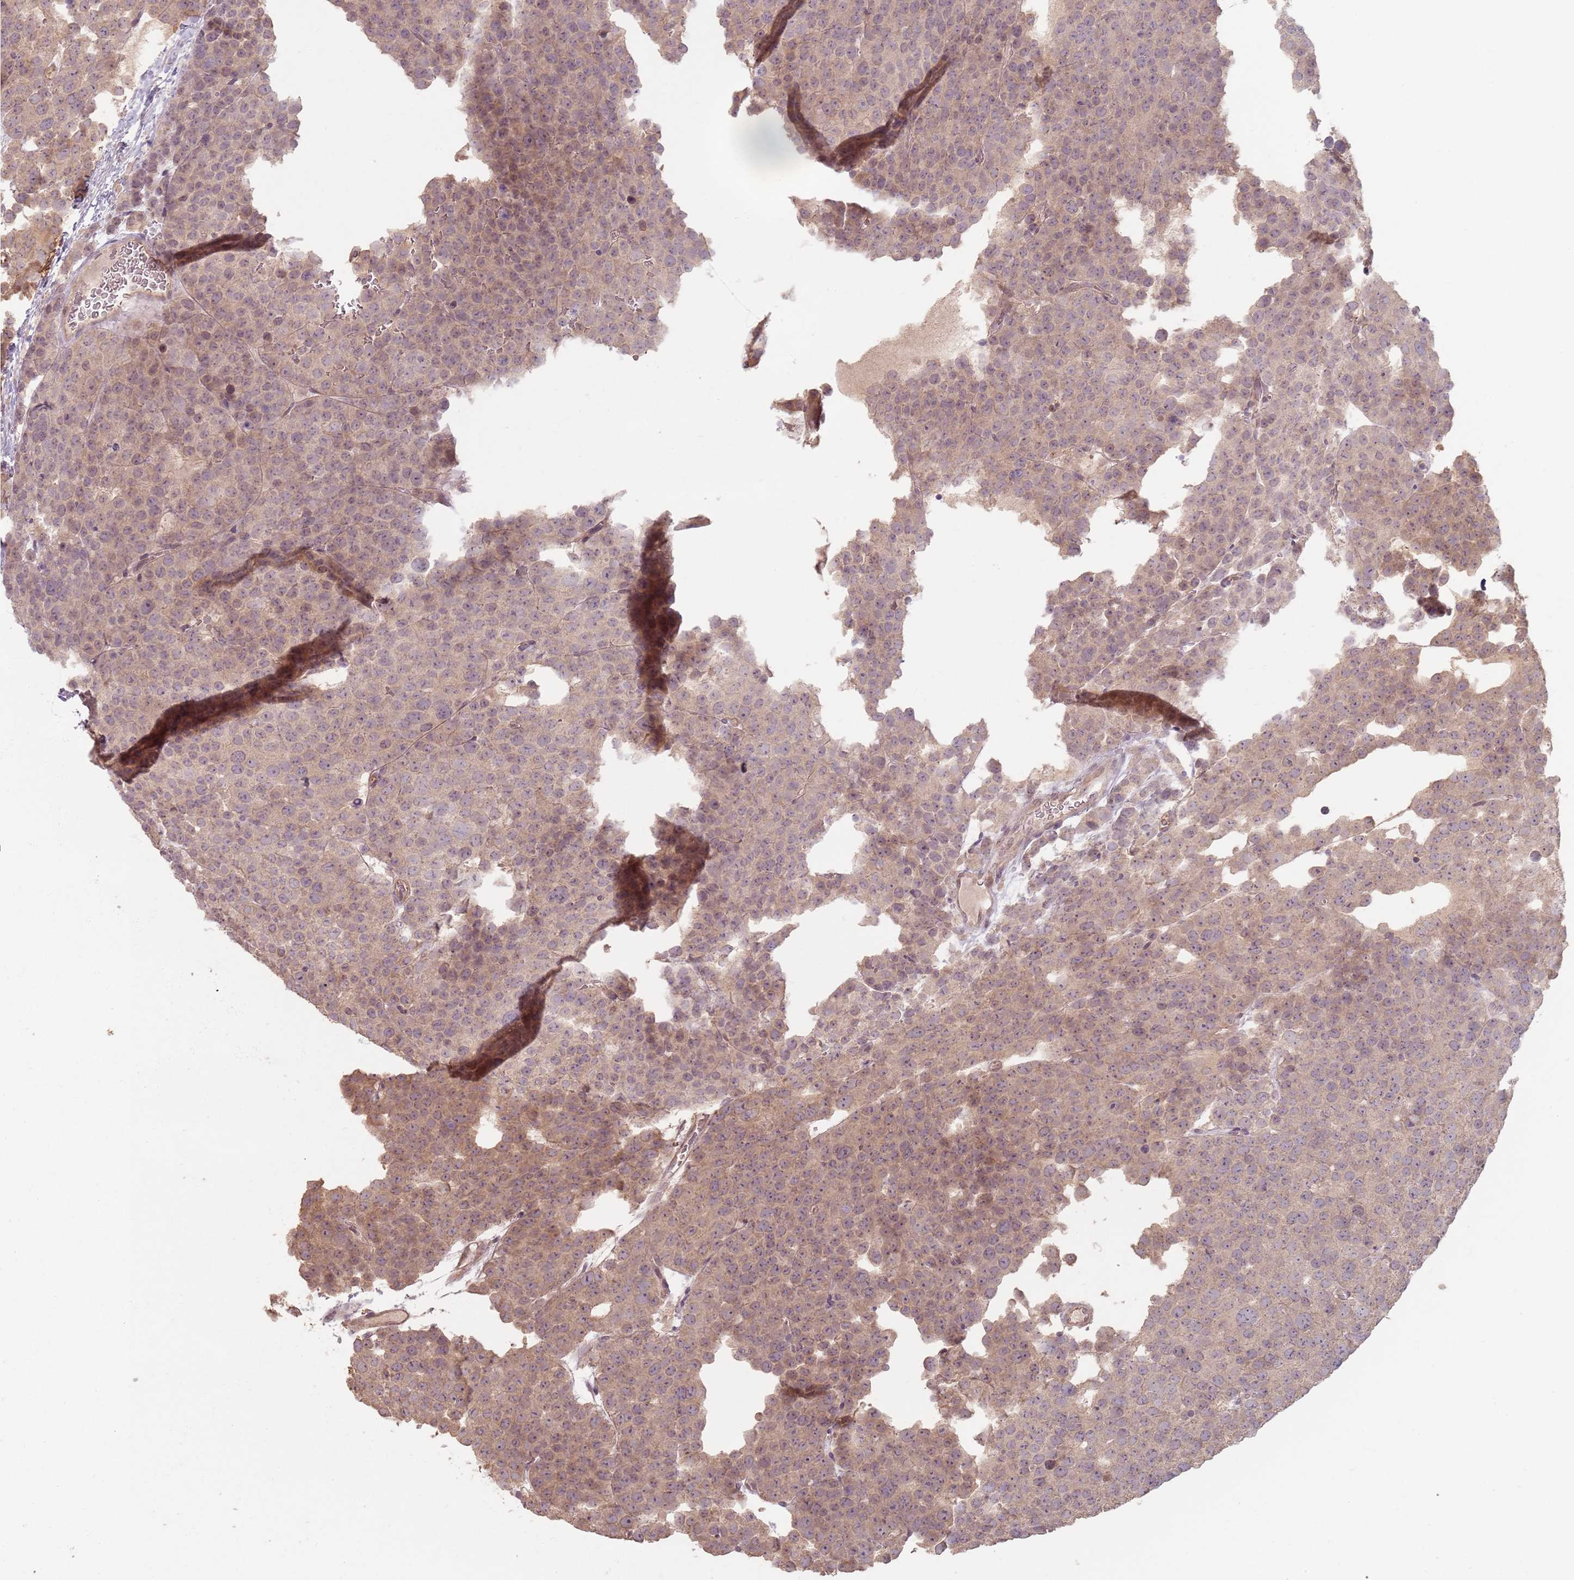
{"staining": {"intensity": "weak", "quantity": ">75%", "location": "cytoplasmic/membranous"}, "tissue": "testis cancer", "cell_type": "Tumor cells", "image_type": "cancer", "snomed": [{"axis": "morphology", "description": "Seminoma, NOS"}, {"axis": "topography", "description": "Testis"}], "caption": "Testis cancer stained with a brown dye exhibits weak cytoplasmic/membranous positive expression in approximately >75% of tumor cells.", "gene": "CCDC168", "patient": {"sex": "male", "age": 71}}